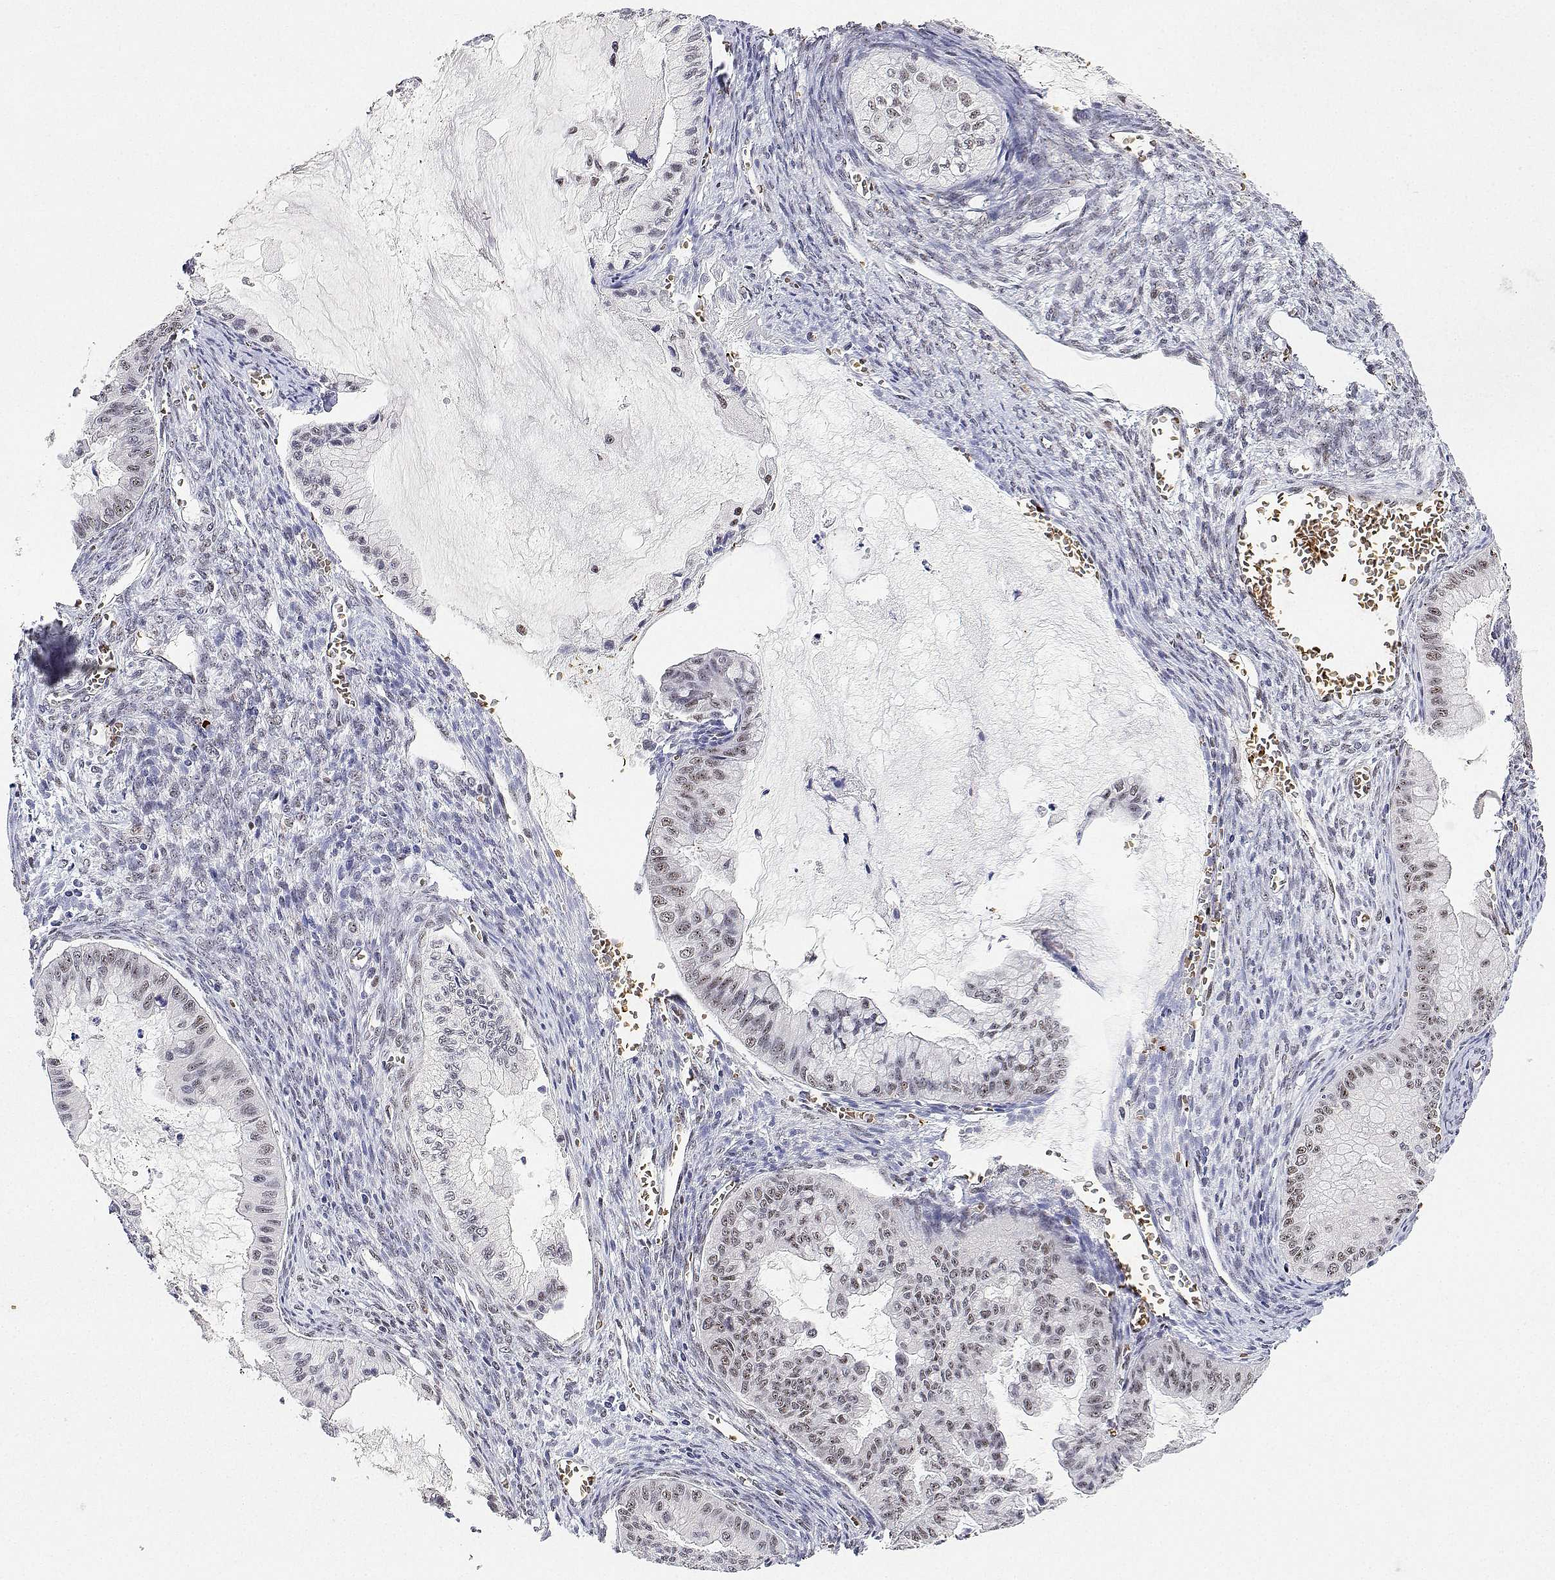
{"staining": {"intensity": "weak", "quantity": "25%-75%", "location": "nuclear"}, "tissue": "ovarian cancer", "cell_type": "Tumor cells", "image_type": "cancer", "snomed": [{"axis": "morphology", "description": "Cystadenocarcinoma, mucinous, NOS"}, {"axis": "topography", "description": "Ovary"}], "caption": "DAB (3,3'-diaminobenzidine) immunohistochemical staining of ovarian cancer shows weak nuclear protein positivity in about 25%-75% of tumor cells. Ihc stains the protein of interest in brown and the nuclei are stained blue.", "gene": "ADAR", "patient": {"sex": "female", "age": 72}}